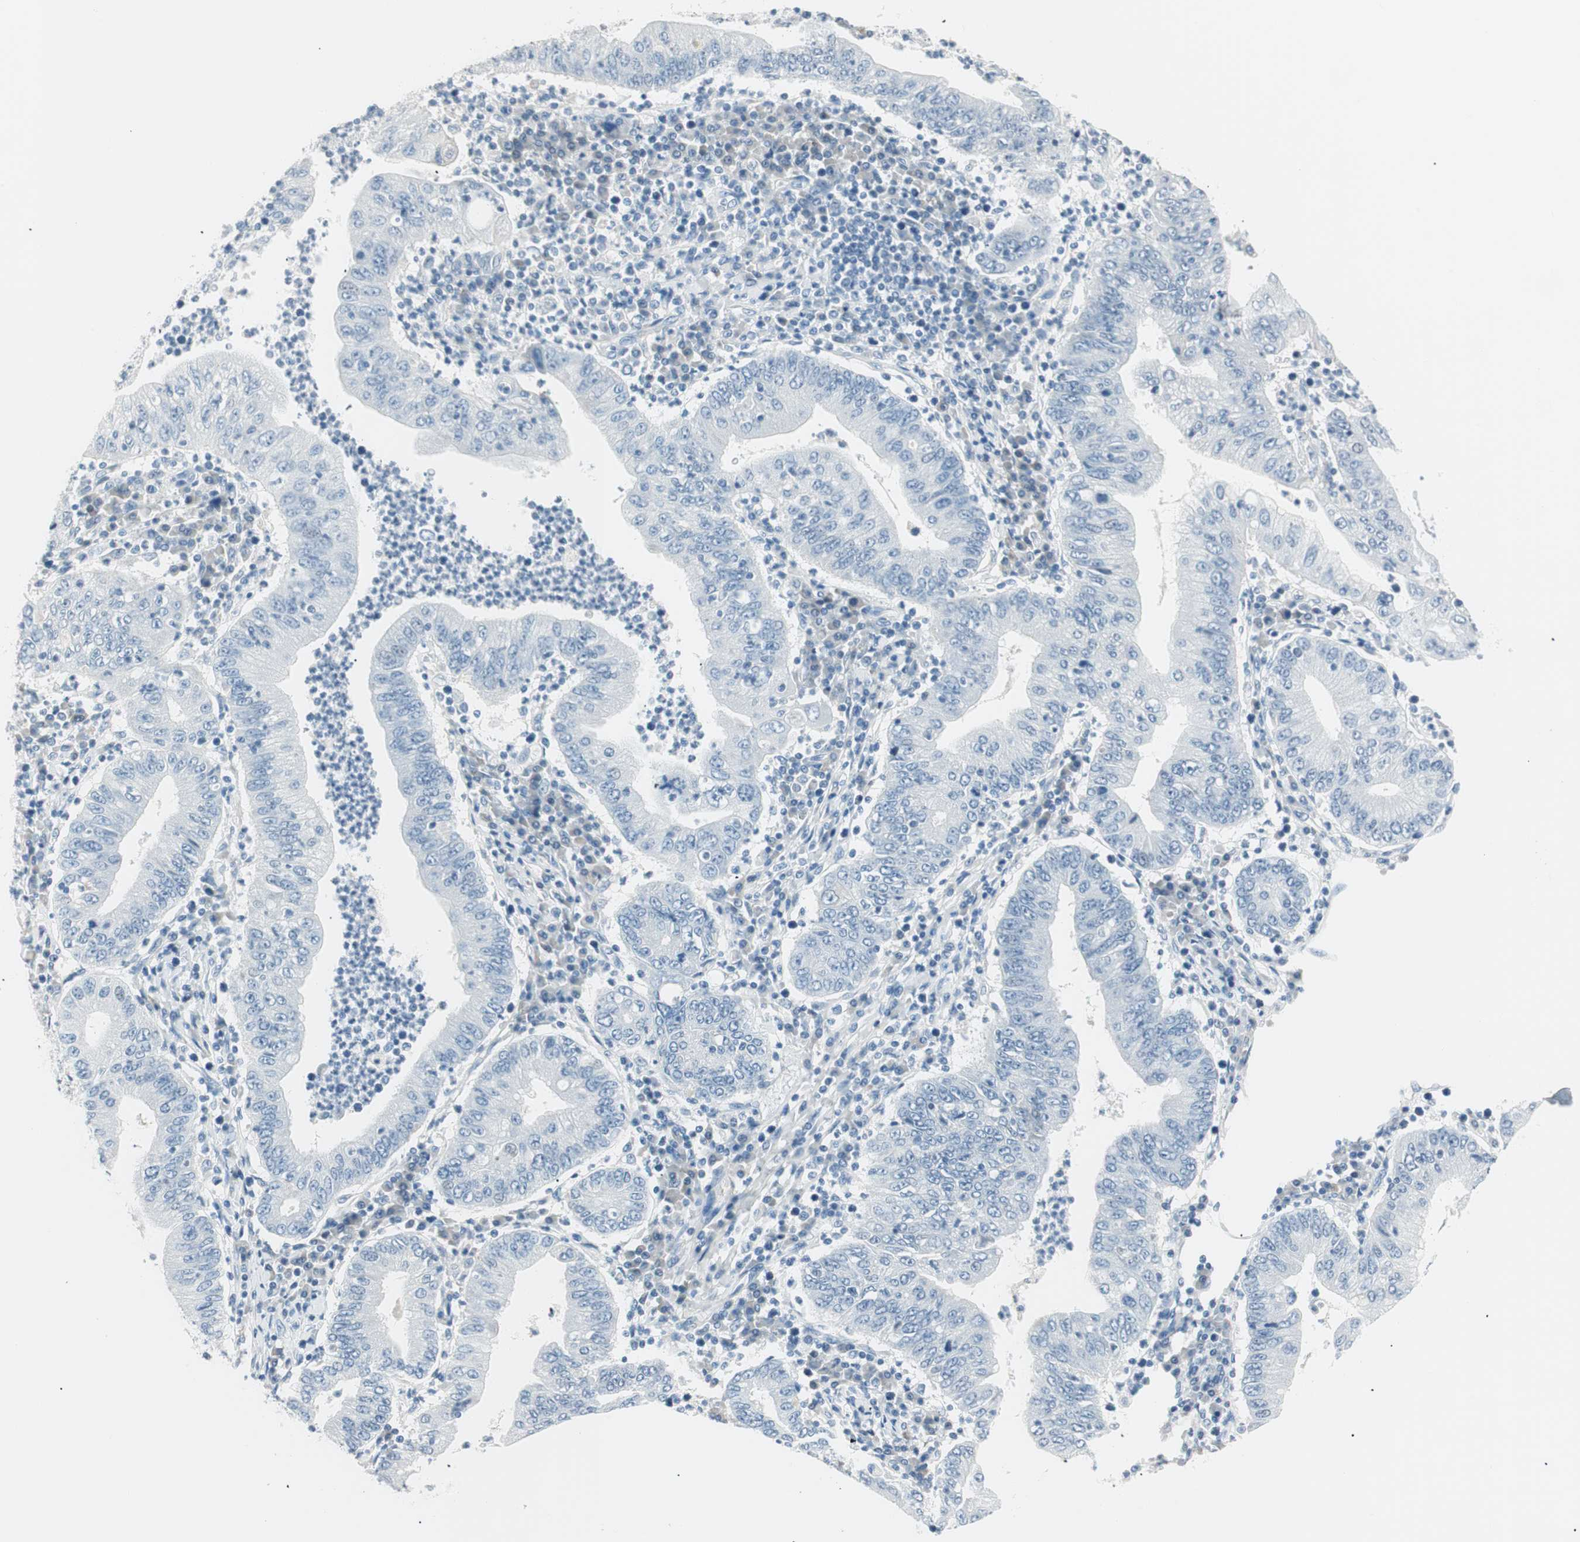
{"staining": {"intensity": "negative", "quantity": "none", "location": "none"}, "tissue": "stomach cancer", "cell_type": "Tumor cells", "image_type": "cancer", "snomed": [{"axis": "morphology", "description": "Normal tissue, NOS"}, {"axis": "morphology", "description": "Adenocarcinoma, NOS"}, {"axis": "topography", "description": "Esophagus"}, {"axis": "topography", "description": "Stomach, upper"}, {"axis": "topography", "description": "Peripheral nerve tissue"}], "caption": "Tumor cells show no significant expression in stomach adenocarcinoma. (DAB immunohistochemistry (IHC) with hematoxylin counter stain).", "gene": "HOXB13", "patient": {"sex": "male", "age": 62}}